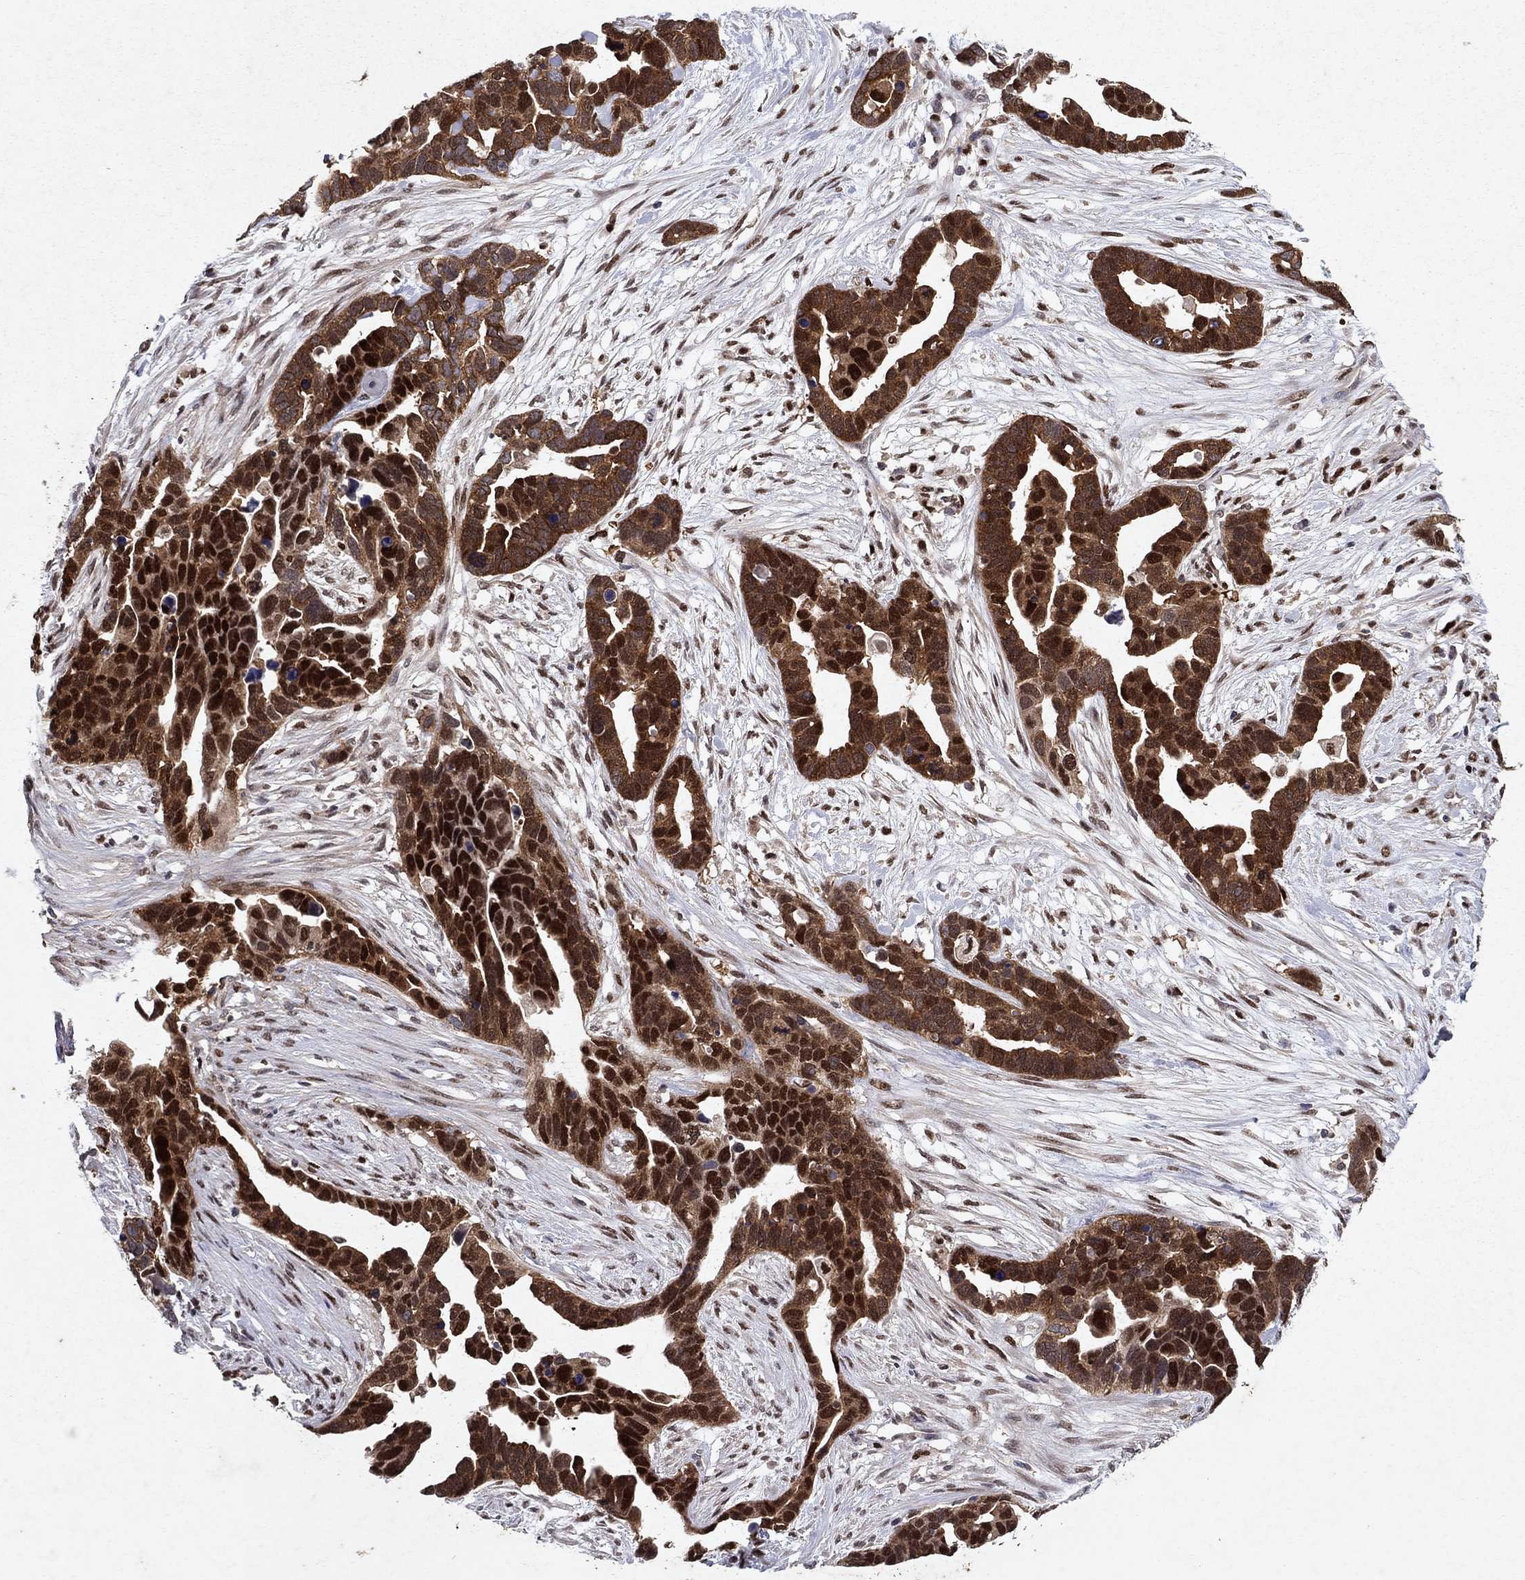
{"staining": {"intensity": "strong", "quantity": ">75%", "location": "cytoplasmic/membranous,nuclear"}, "tissue": "ovarian cancer", "cell_type": "Tumor cells", "image_type": "cancer", "snomed": [{"axis": "morphology", "description": "Cystadenocarcinoma, serous, NOS"}, {"axis": "topography", "description": "Ovary"}], "caption": "A photomicrograph showing strong cytoplasmic/membranous and nuclear expression in about >75% of tumor cells in ovarian cancer (serous cystadenocarcinoma), as visualized by brown immunohistochemical staining.", "gene": "CRTC1", "patient": {"sex": "female", "age": 54}}